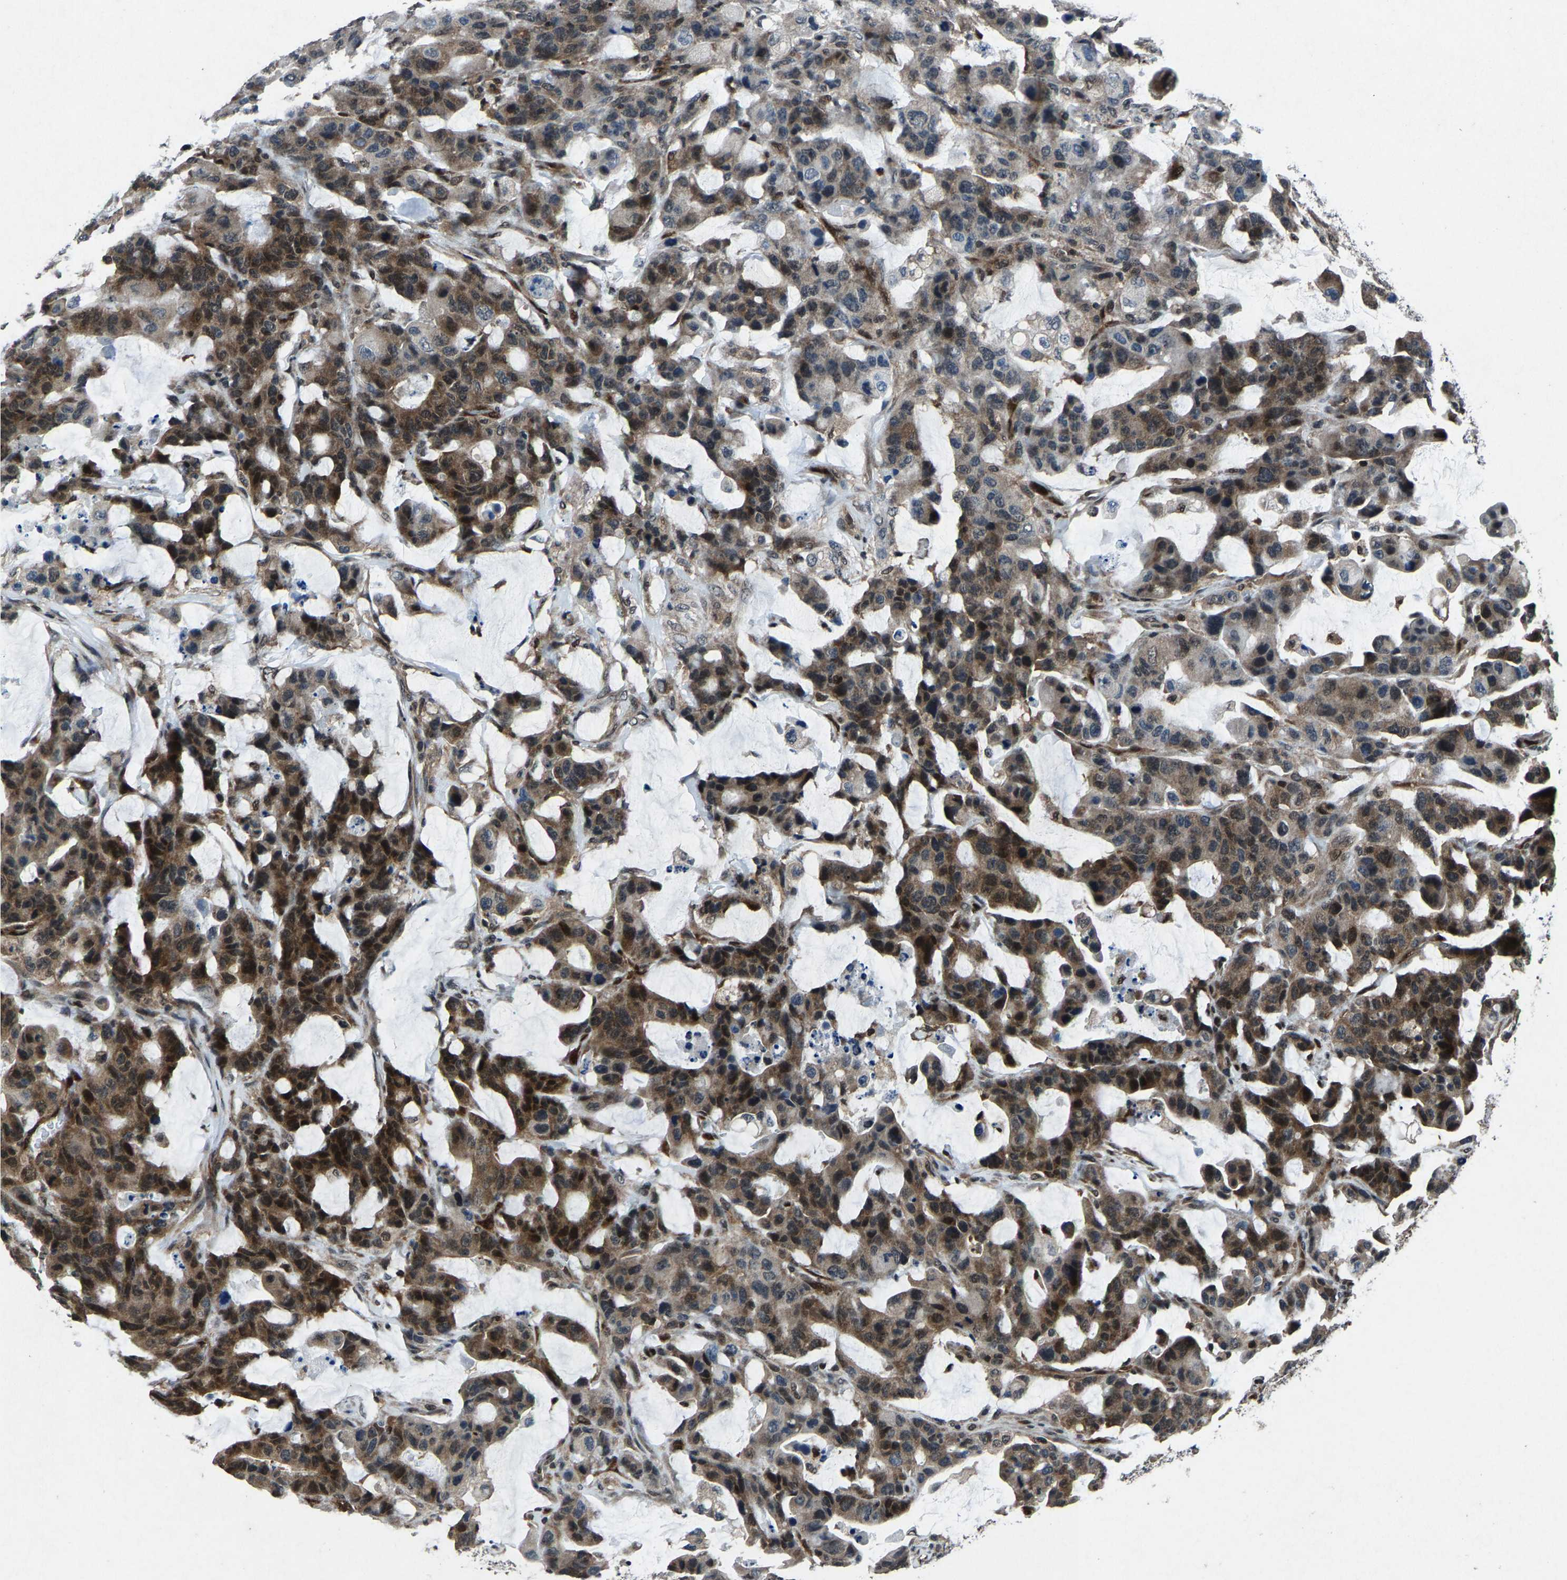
{"staining": {"intensity": "moderate", "quantity": ">75%", "location": "cytoplasmic/membranous,nuclear"}, "tissue": "colorectal cancer", "cell_type": "Tumor cells", "image_type": "cancer", "snomed": [{"axis": "morphology", "description": "Adenocarcinoma, NOS"}, {"axis": "topography", "description": "Colon"}], "caption": "Colorectal adenocarcinoma stained with a brown dye reveals moderate cytoplasmic/membranous and nuclear positive expression in approximately >75% of tumor cells.", "gene": "ATXN3", "patient": {"sex": "male", "age": 76}}